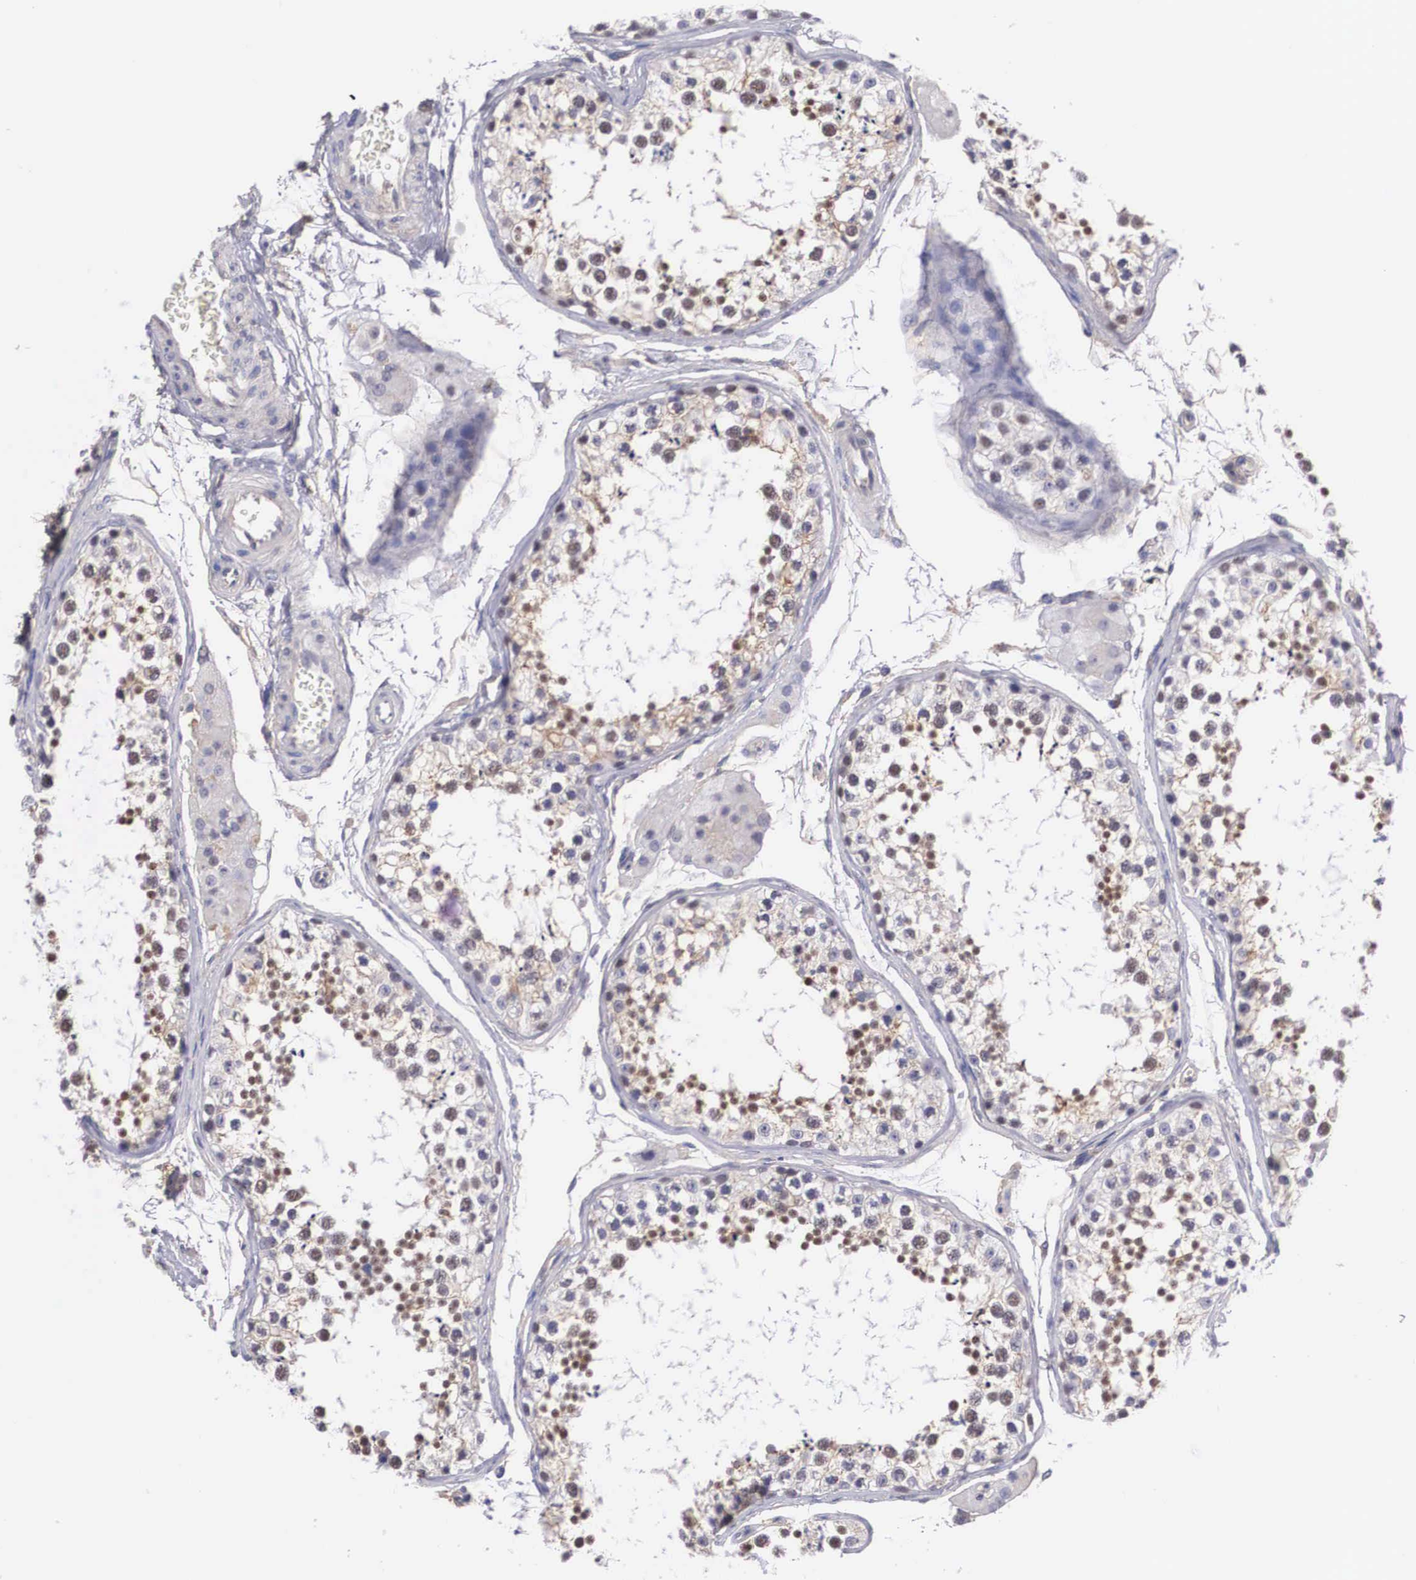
{"staining": {"intensity": "moderate", "quantity": "25%-75%", "location": "nuclear"}, "tissue": "testis", "cell_type": "Cells in seminiferous ducts", "image_type": "normal", "snomed": [{"axis": "morphology", "description": "Normal tissue, NOS"}, {"axis": "topography", "description": "Testis"}], "caption": "An image showing moderate nuclear staining in approximately 25%-75% of cells in seminiferous ducts in benign testis, as visualized by brown immunohistochemical staining.", "gene": "NR4A2", "patient": {"sex": "male", "age": 57}}